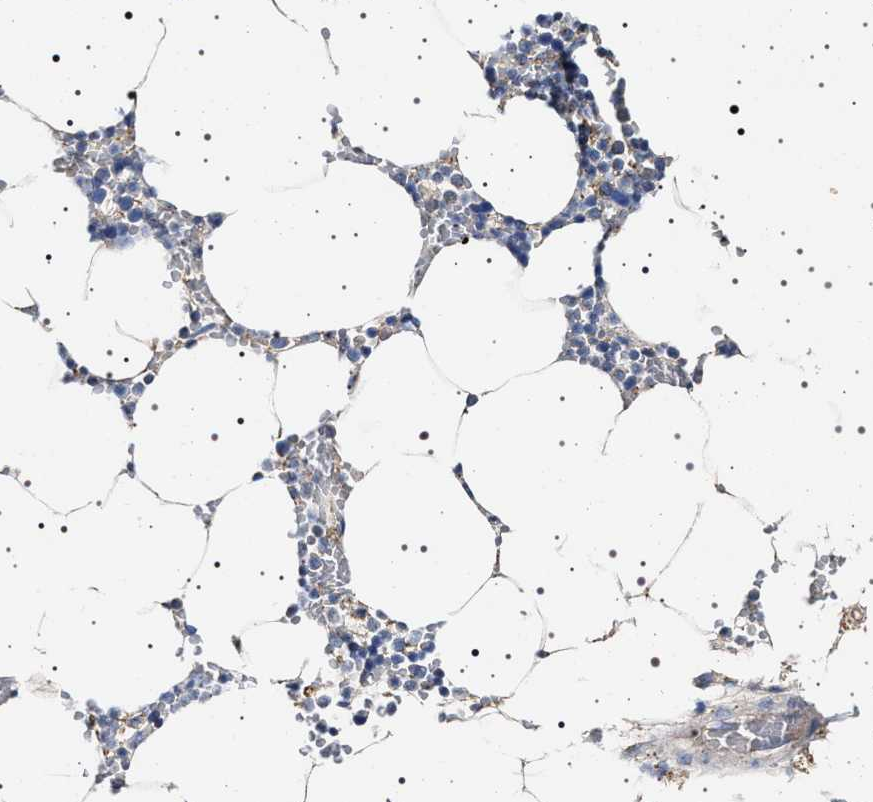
{"staining": {"intensity": "negative", "quantity": "none", "location": "none"}, "tissue": "bone marrow", "cell_type": "Hematopoietic cells", "image_type": "normal", "snomed": [{"axis": "morphology", "description": "Normal tissue, NOS"}, {"axis": "topography", "description": "Bone marrow"}], "caption": "The image demonstrates no staining of hematopoietic cells in normal bone marrow. (DAB immunohistochemistry visualized using brightfield microscopy, high magnification).", "gene": "NAALADL2", "patient": {"sex": "male", "age": 70}}